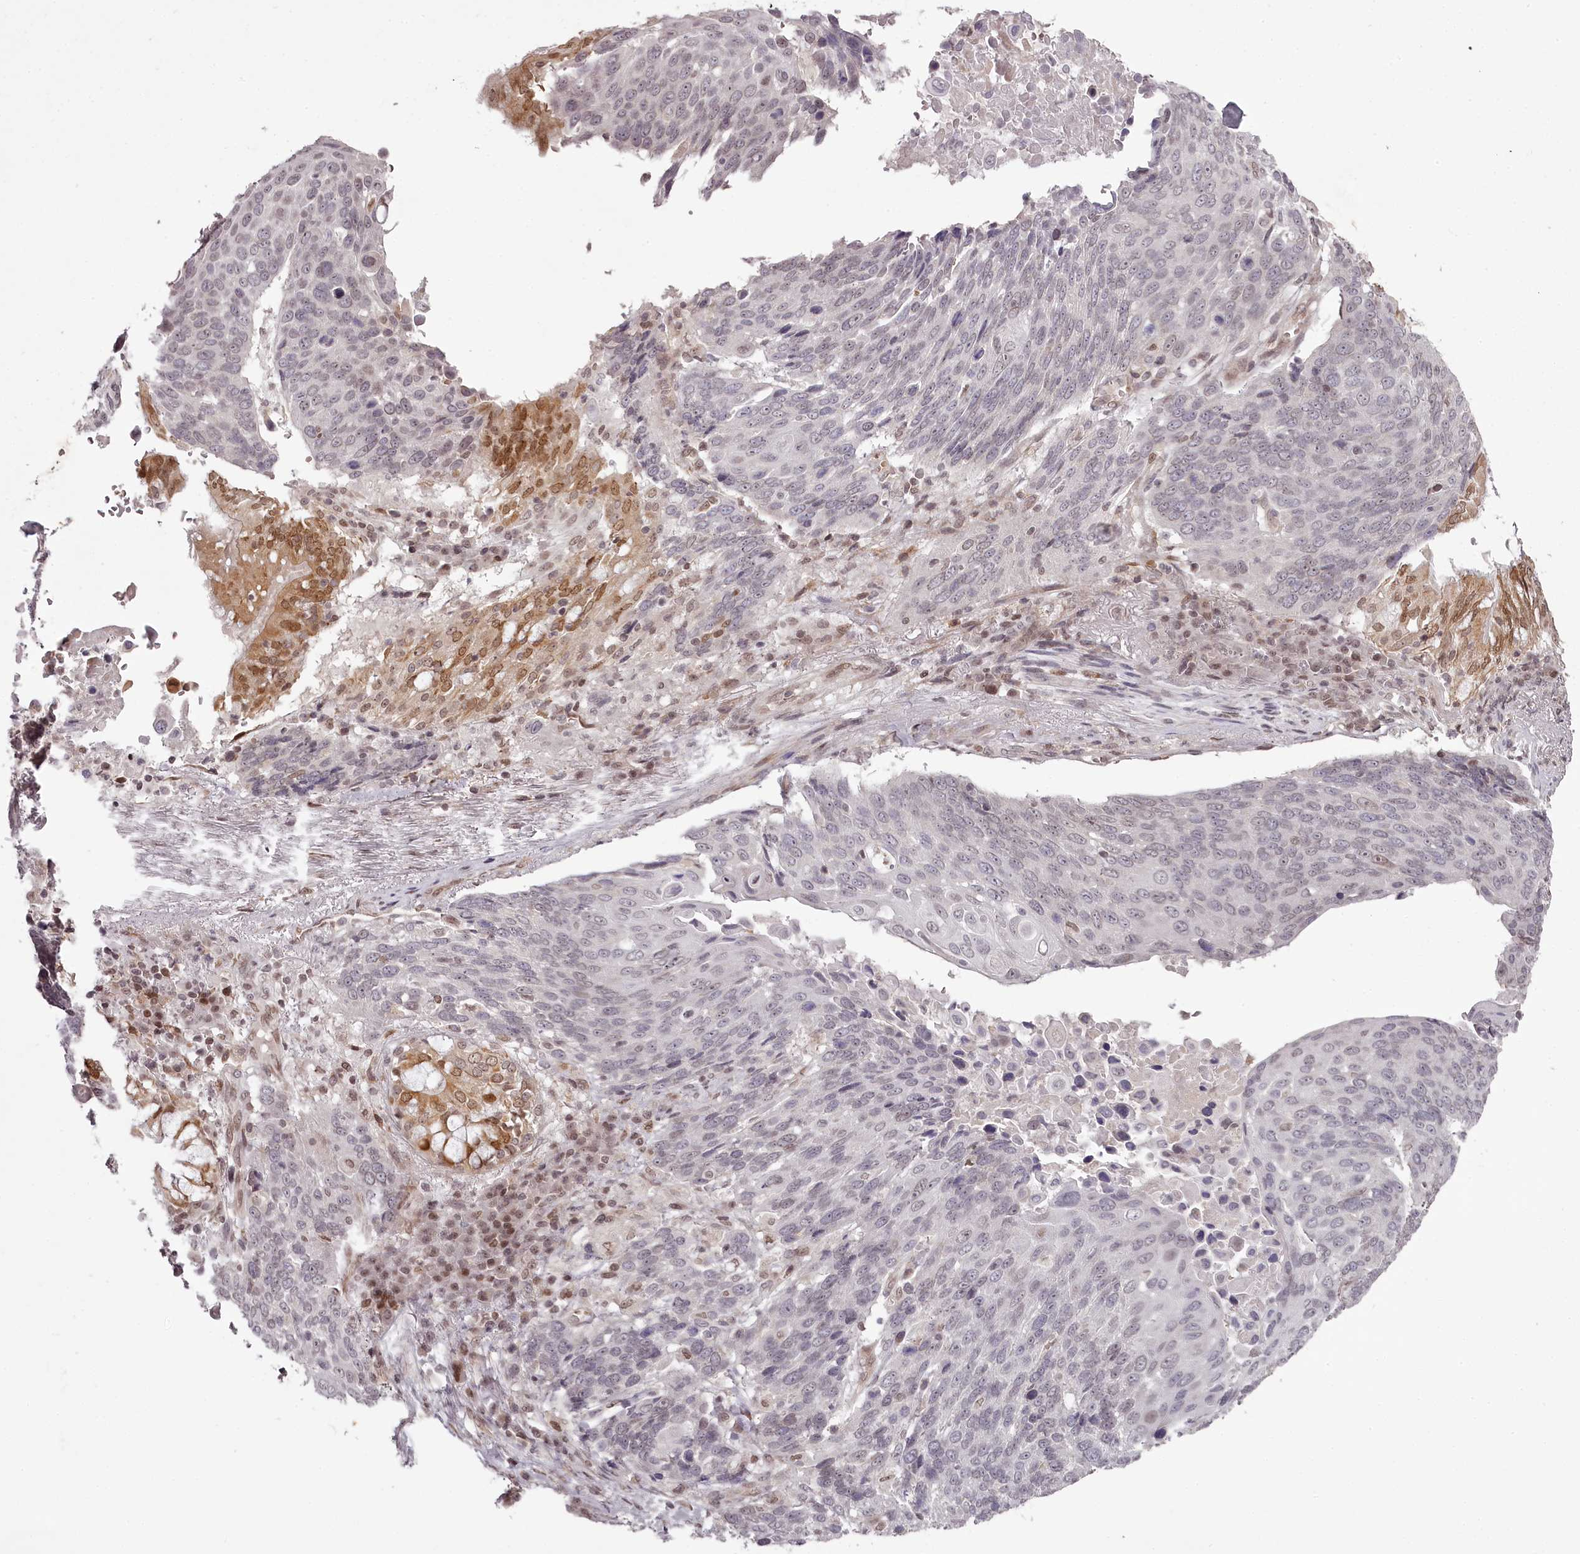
{"staining": {"intensity": "weak", "quantity": "<25%", "location": "nuclear"}, "tissue": "lung cancer", "cell_type": "Tumor cells", "image_type": "cancer", "snomed": [{"axis": "morphology", "description": "Squamous cell carcinoma, NOS"}, {"axis": "topography", "description": "Lung"}], "caption": "Lung cancer (squamous cell carcinoma) stained for a protein using immunohistochemistry exhibits no staining tumor cells.", "gene": "THYN1", "patient": {"sex": "male", "age": 66}}